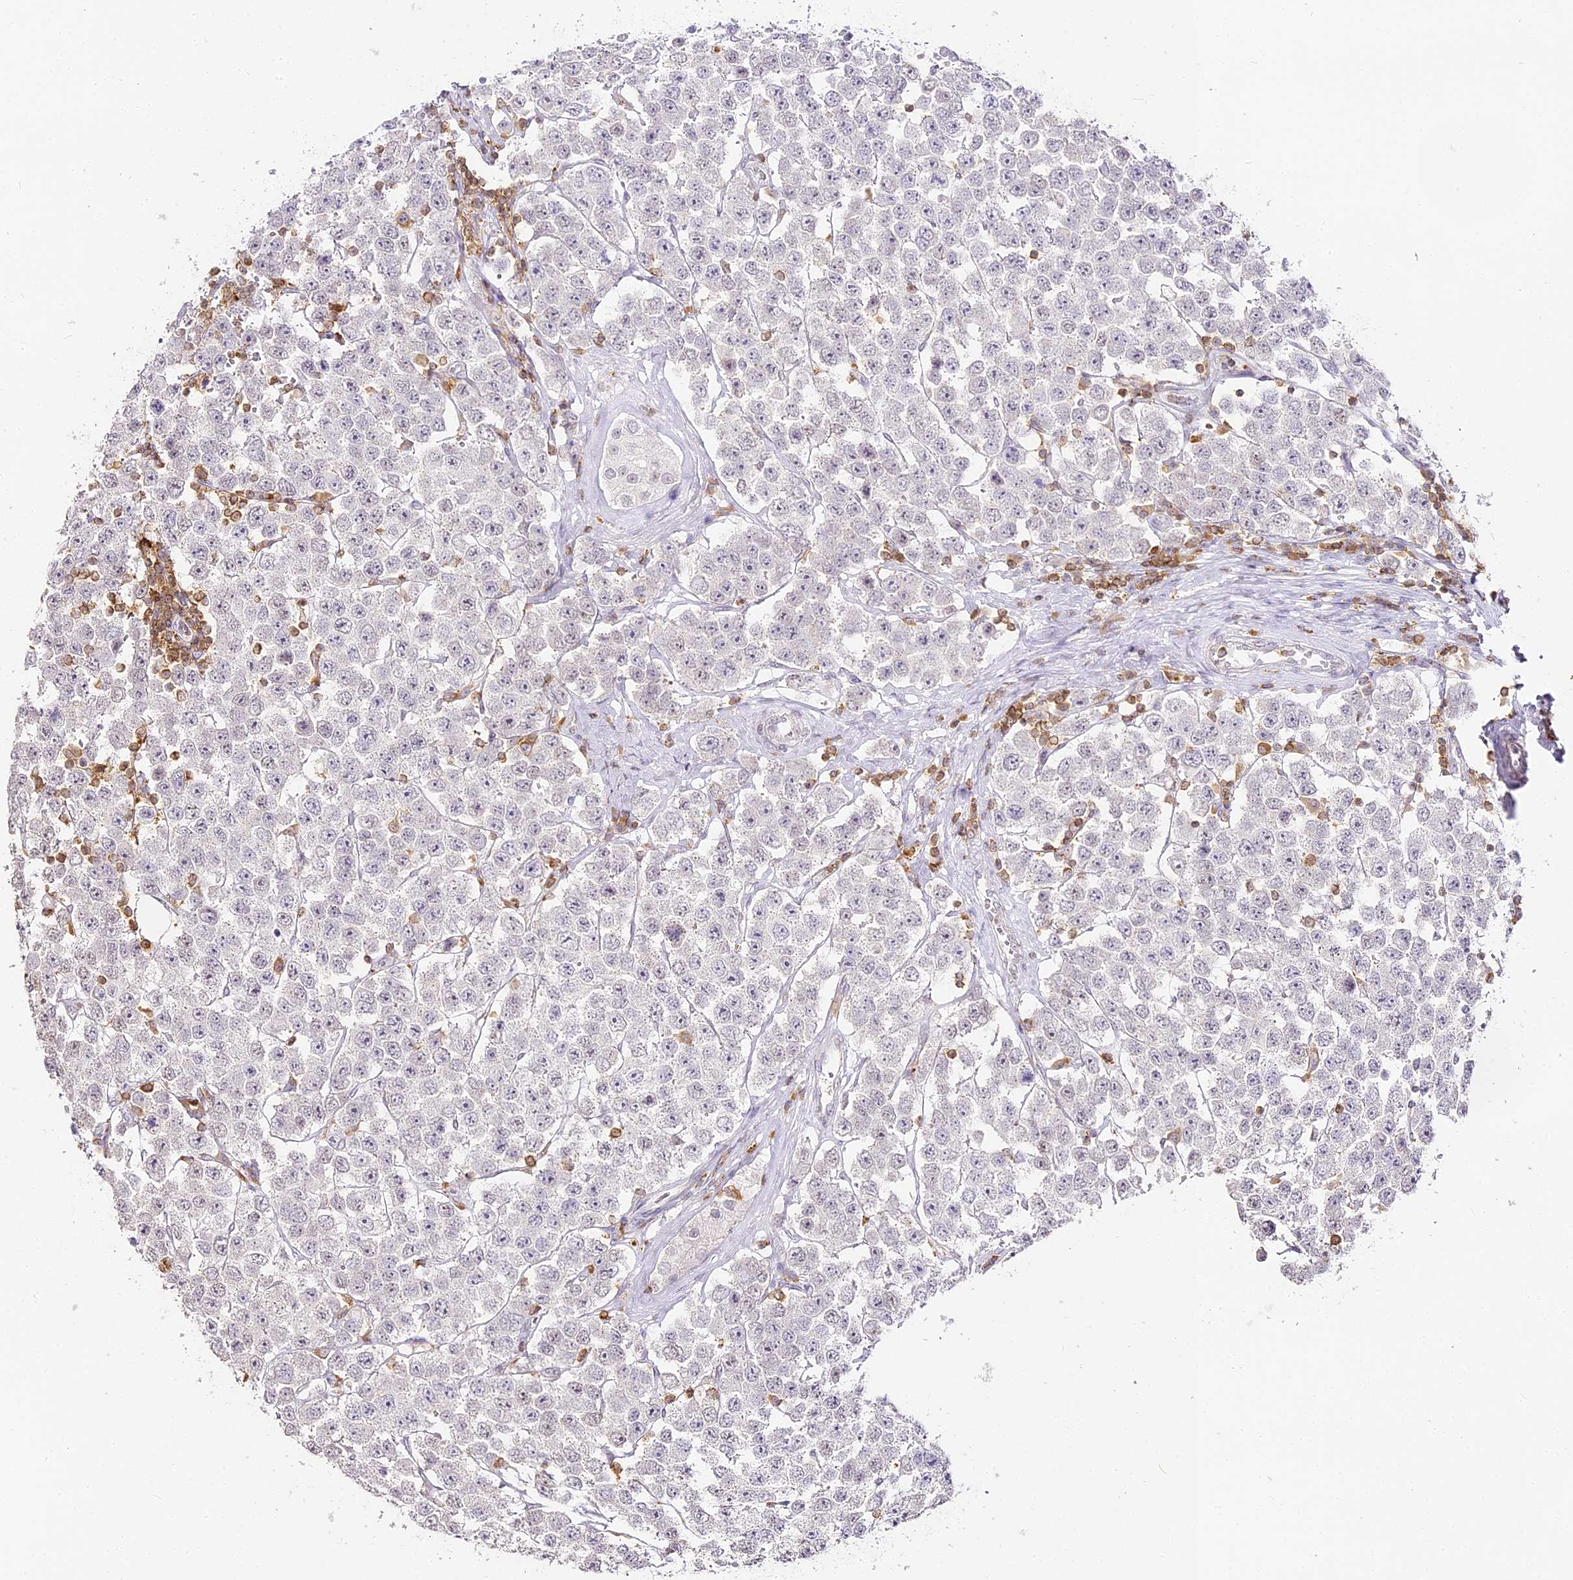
{"staining": {"intensity": "negative", "quantity": "none", "location": "none"}, "tissue": "testis cancer", "cell_type": "Tumor cells", "image_type": "cancer", "snomed": [{"axis": "morphology", "description": "Seminoma, NOS"}, {"axis": "topography", "description": "Testis"}], "caption": "An image of human testis cancer is negative for staining in tumor cells. Brightfield microscopy of IHC stained with DAB (3,3'-diaminobenzidine) (brown) and hematoxylin (blue), captured at high magnification.", "gene": "DOCK2", "patient": {"sex": "male", "age": 28}}